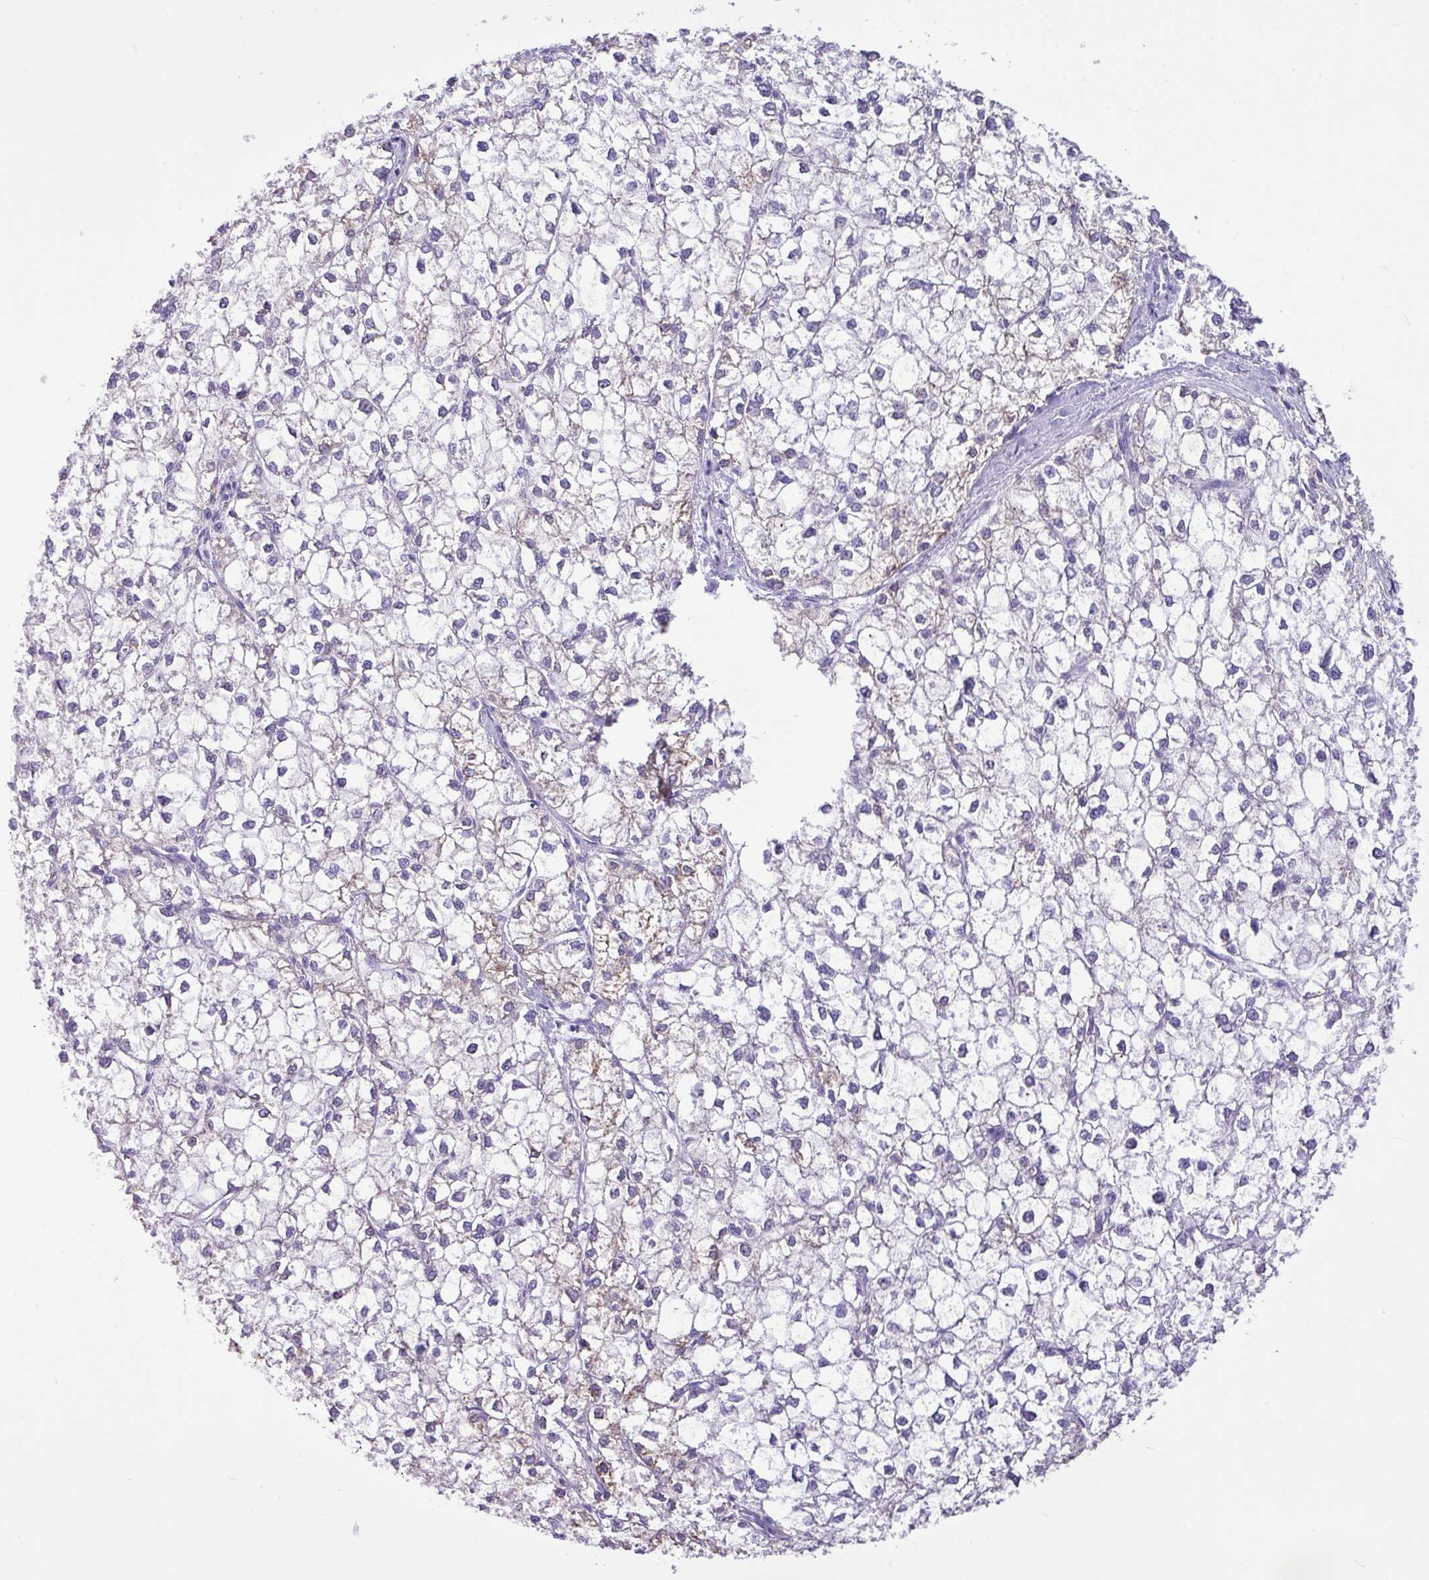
{"staining": {"intensity": "negative", "quantity": "none", "location": "none"}, "tissue": "liver cancer", "cell_type": "Tumor cells", "image_type": "cancer", "snomed": [{"axis": "morphology", "description": "Carcinoma, Hepatocellular, NOS"}, {"axis": "topography", "description": "Liver"}], "caption": "This is a photomicrograph of IHC staining of liver hepatocellular carcinoma, which shows no expression in tumor cells.", "gene": "RGS21", "patient": {"sex": "female", "age": 43}}